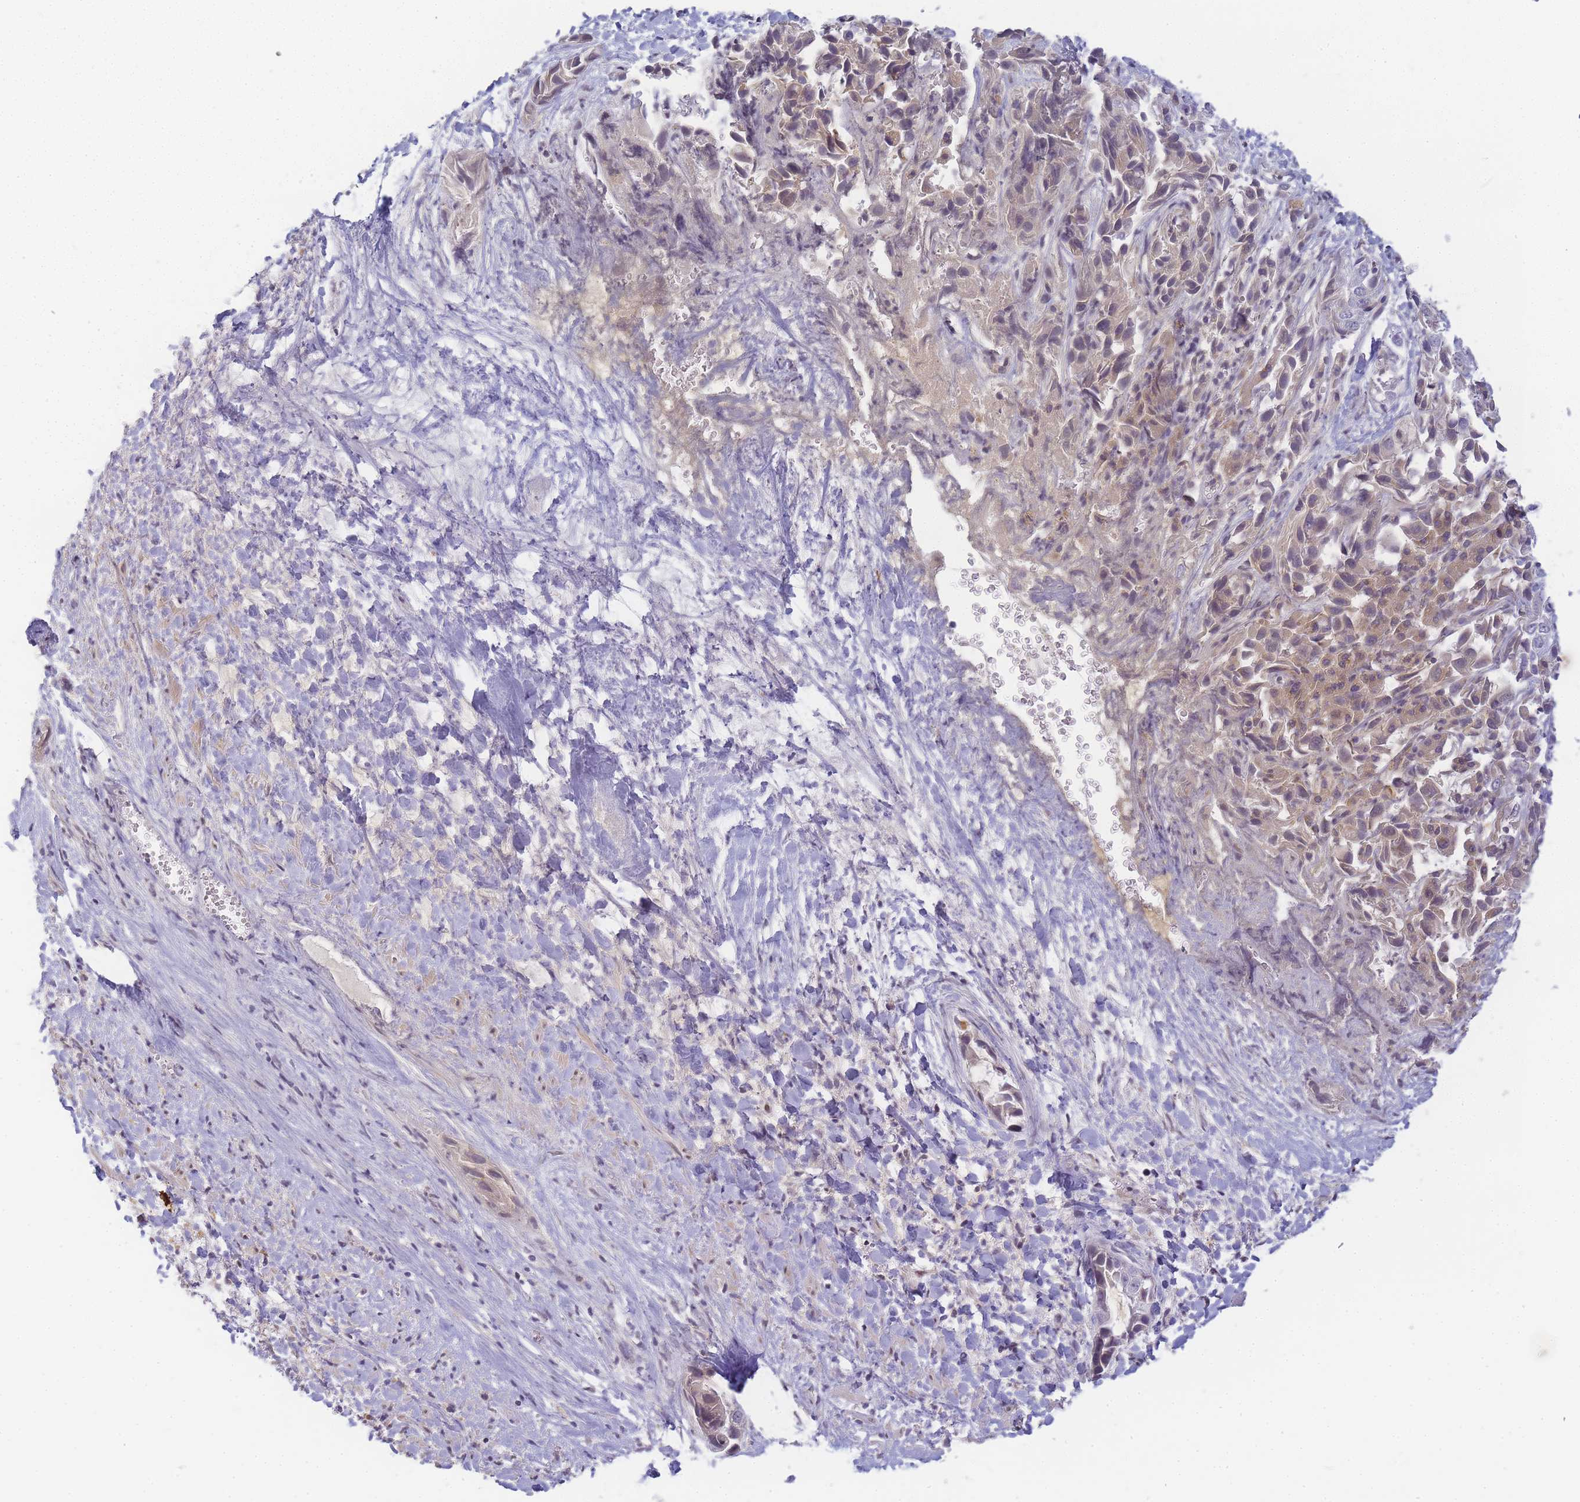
{"staining": {"intensity": "weak", "quantity": "25%-75%", "location": "cytoplasmic/membranous"}, "tissue": "liver cancer", "cell_type": "Tumor cells", "image_type": "cancer", "snomed": [{"axis": "morphology", "description": "Cholangiocarcinoma"}, {"axis": "topography", "description": "Liver"}], "caption": "About 25%-75% of tumor cells in liver cholangiocarcinoma demonstrate weak cytoplasmic/membranous protein expression as visualized by brown immunohistochemical staining.", "gene": "RRAD", "patient": {"sex": "female", "age": 52}}